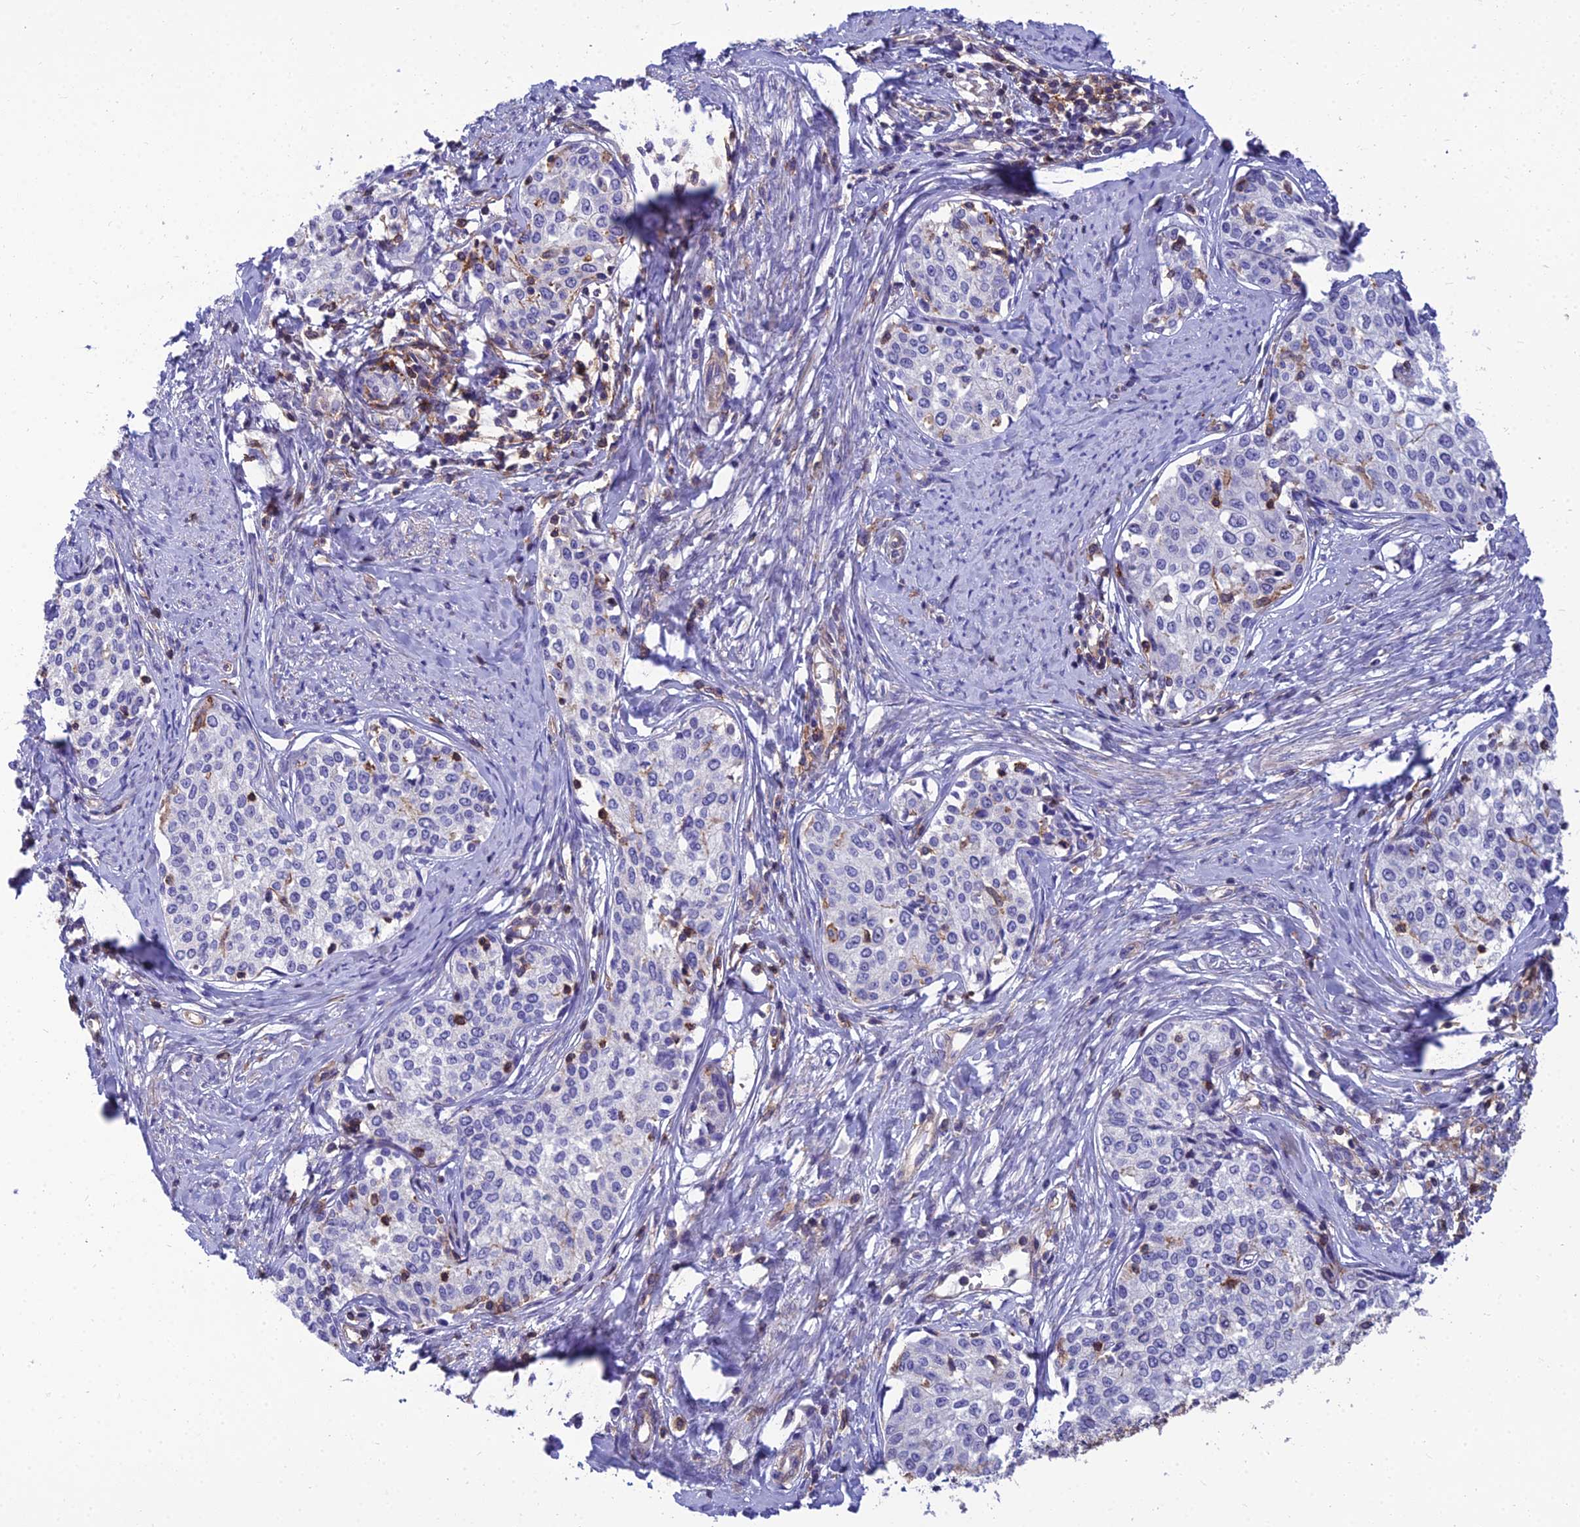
{"staining": {"intensity": "negative", "quantity": "none", "location": "none"}, "tissue": "cervical cancer", "cell_type": "Tumor cells", "image_type": "cancer", "snomed": [{"axis": "morphology", "description": "Squamous cell carcinoma, NOS"}, {"axis": "morphology", "description": "Adenocarcinoma, NOS"}, {"axis": "topography", "description": "Cervix"}], "caption": "Tumor cells are negative for protein expression in human cervical adenocarcinoma. Nuclei are stained in blue.", "gene": "PPP1R18", "patient": {"sex": "female", "age": 52}}